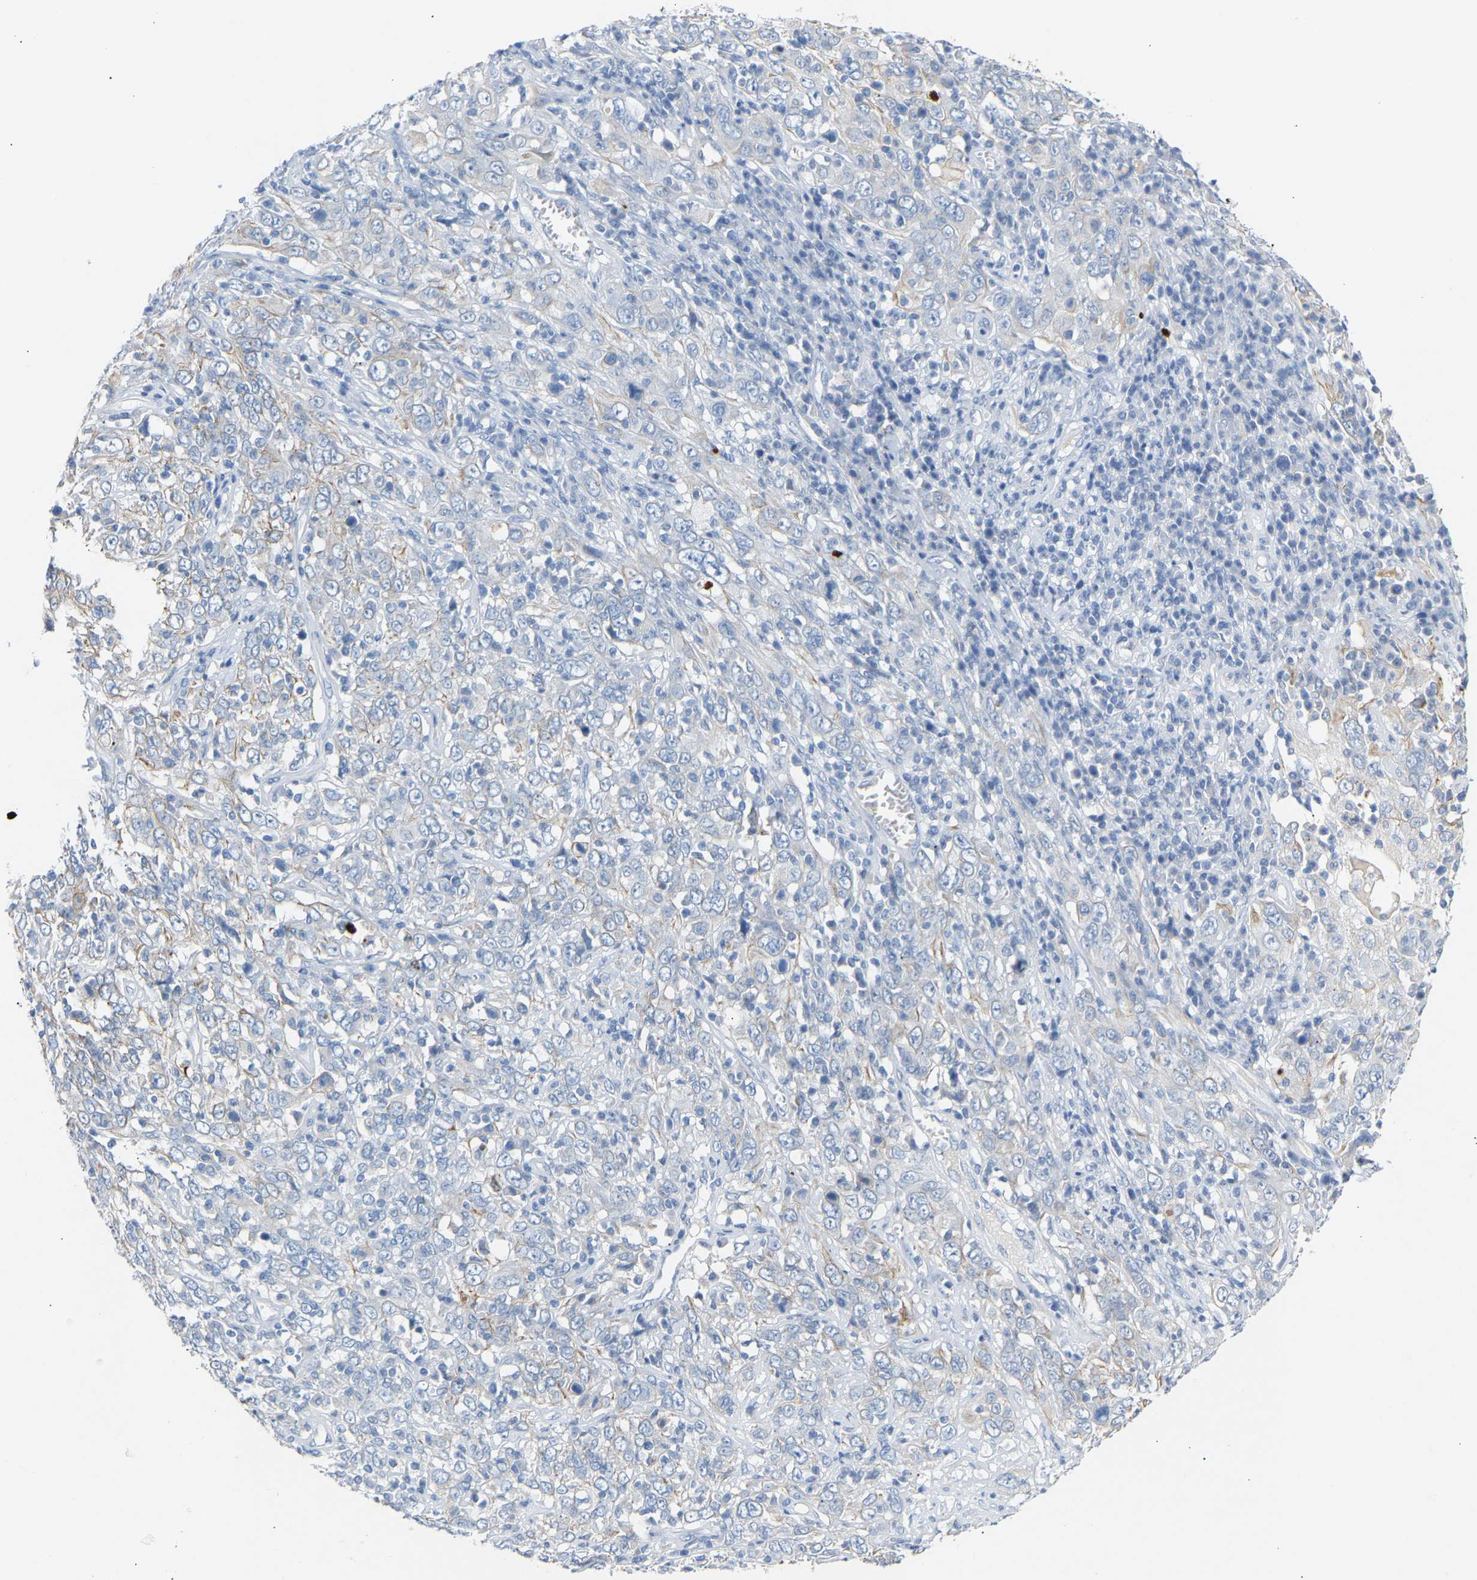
{"staining": {"intensity": "negative", "quantity": "none", "location": "none"}, "tissue": "cervical cancer", "cell_type": "Tumor cells", "image_type": "cancer", "snomed": [{"axis": "morphology", "description": "Squamous cell carcinoma, NOS"}, {"axis": "topography", "description": "Cervix"}], "caption": "Cervical cancer (squamous cell carcinoma) was stained to show a protein in brown. There is no significant staining in tumor cells.", "gene": "PEX1", "patient": {"sex": "female", "age": 46}}